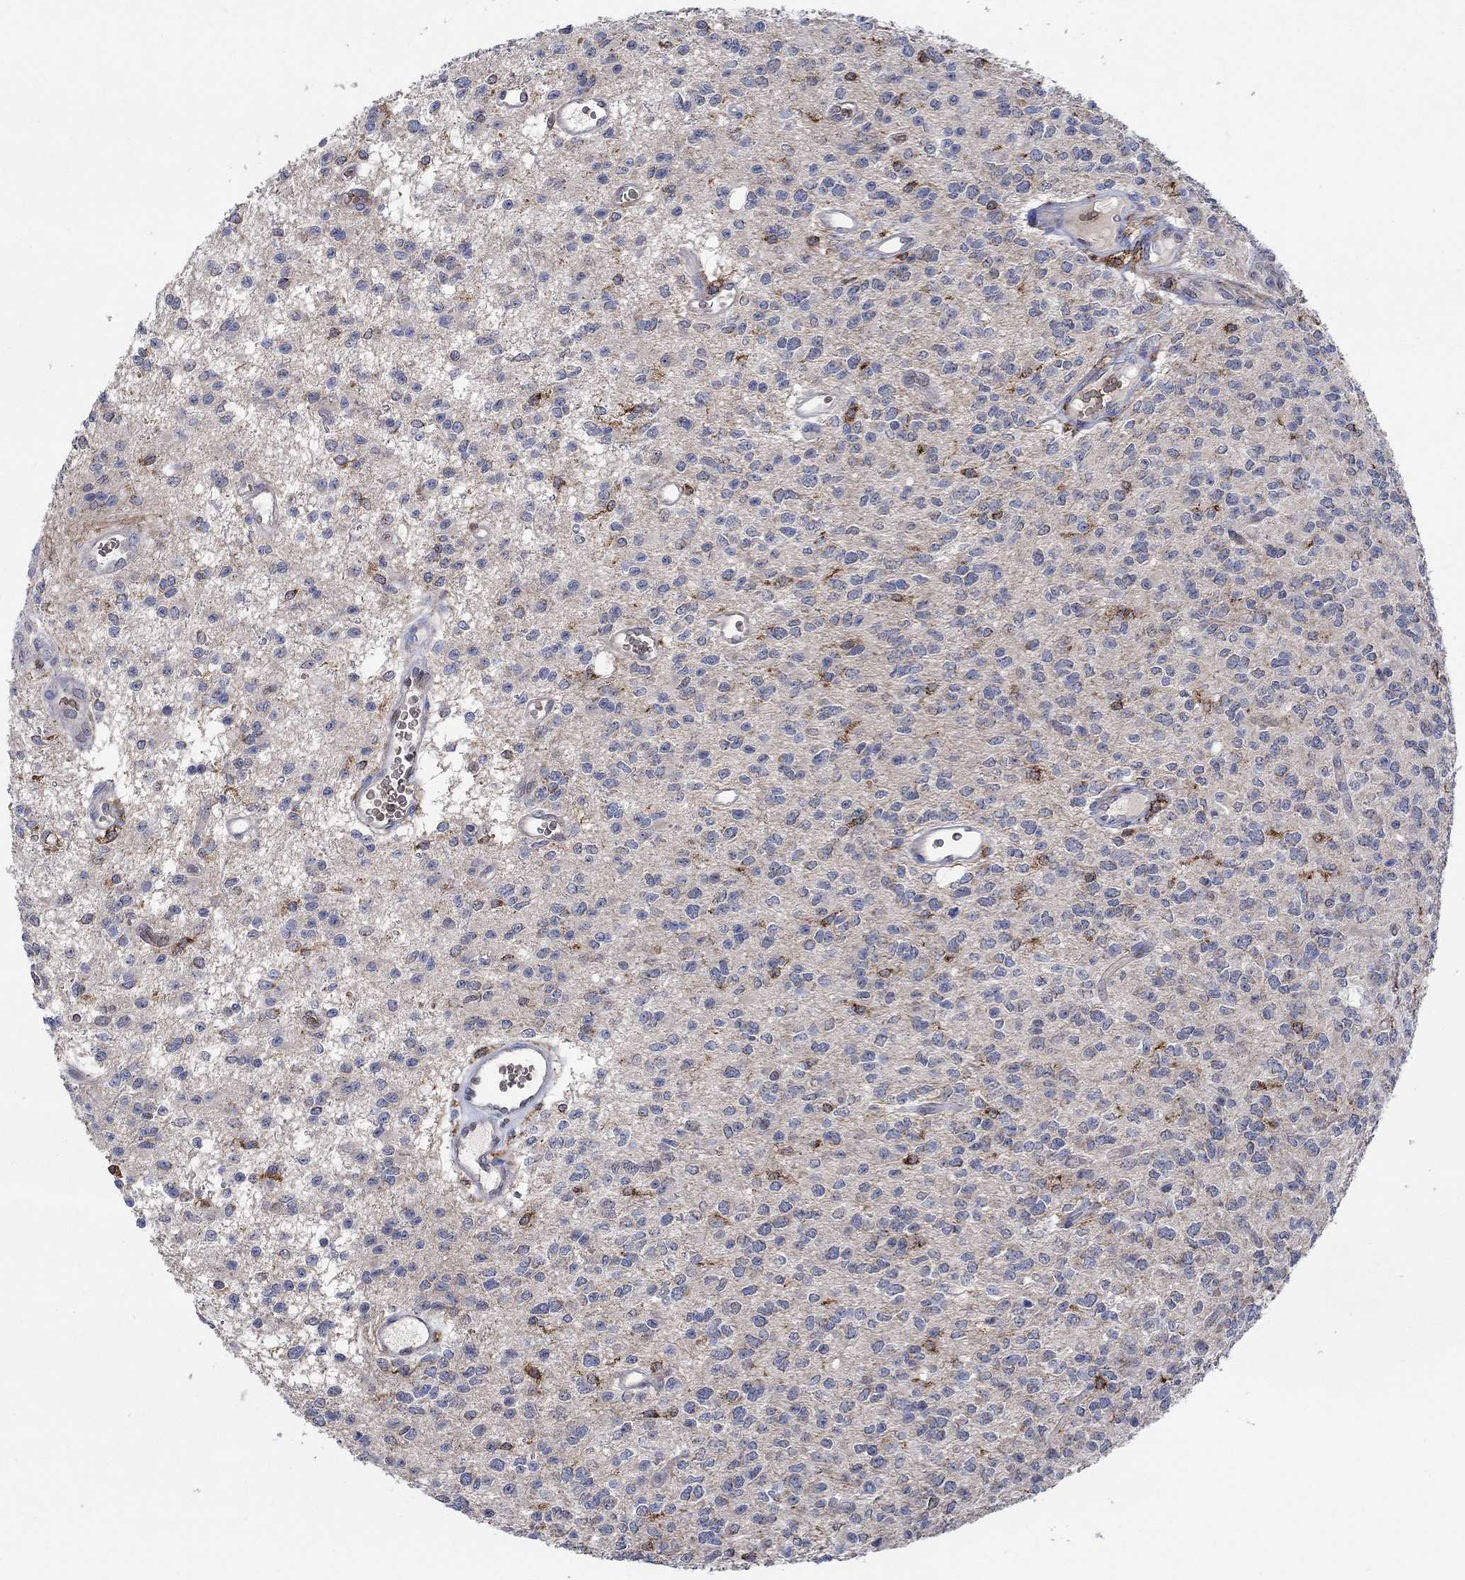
{"staining": {"intensity": "moderate", "quantity": "<25%", "location": "cytoplasmic/membranous"}, "tissue": "glioma", "cell_type": "Tumor cells", "image_type": "cancer", "snomed": [{"axis": "morphology", "description": "Glioma, malignant, Low grade"}, {"axis": "topography", "description": "Brain"}], "caption": "Approximately <25% of tumor cells in glioma reveal moderate cytoplasmic/membranous protein staining as visualized by brown immunohistochemical staining.", "gene": "MPP1", "patient": {"sex": "female", "age": 45}}